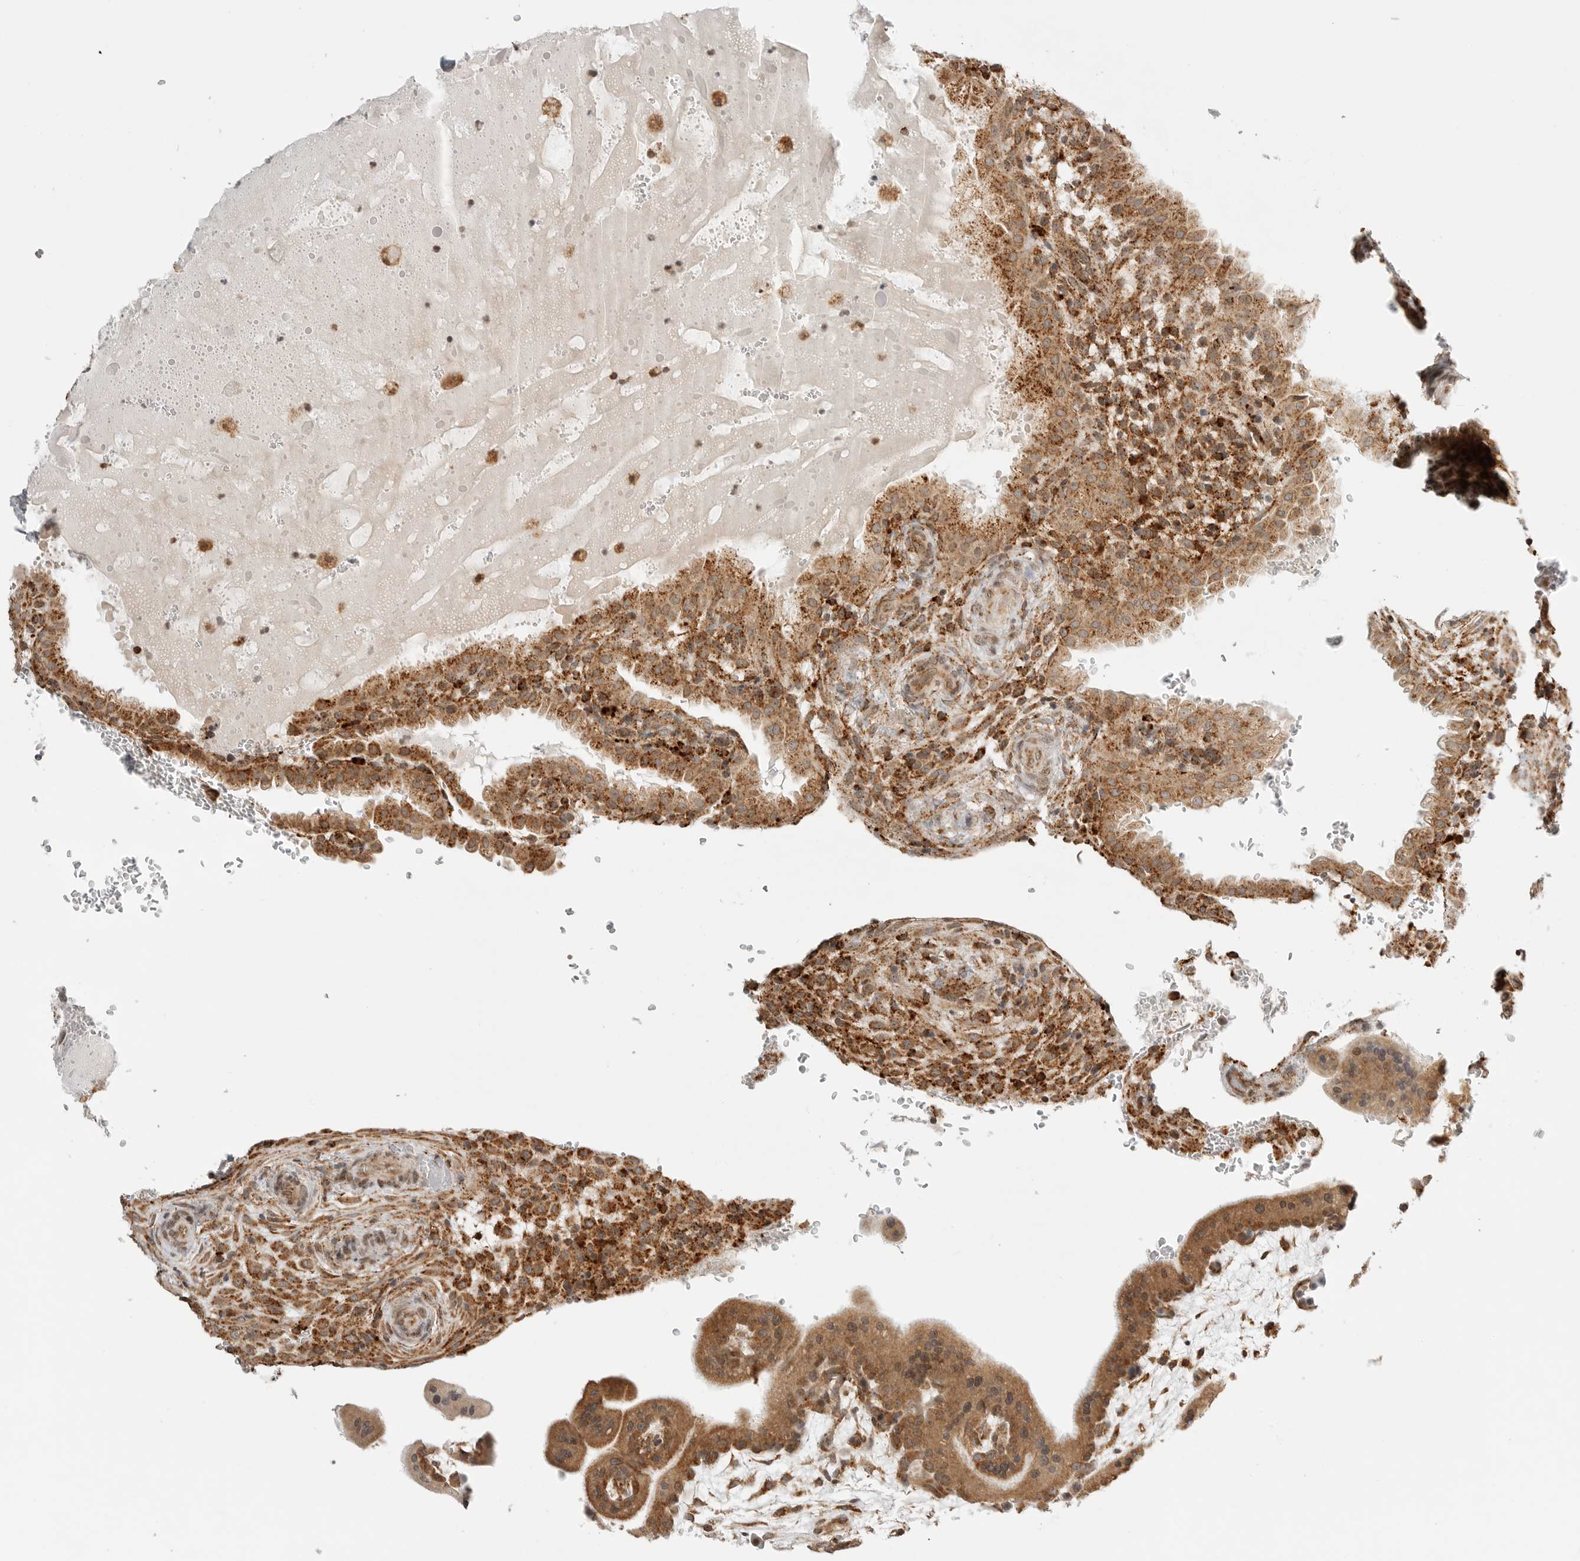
{"staining": {"intensity": "moderate", "quantity": ">75%", "location": "cytoplasmic/membranous,nuclear"}, "tissue": "placenta", "cell_type": "Decidual cells", "image_type": "normal", "snomed": [{"axis": "morphology", "description": "Normal tissue, NOS"}, {"axis": "topography", "description": "Placenta"}], "caption": "A histopathology image of placenta stained for a protein reveals moderate cytoplasmic/membranous,nuclear brown staining in decidual cells. (DAB IHC with brightfield microscopy, high magnification).", "gene": "IDUA", "patient": {"sex": "female", "age": 35}}